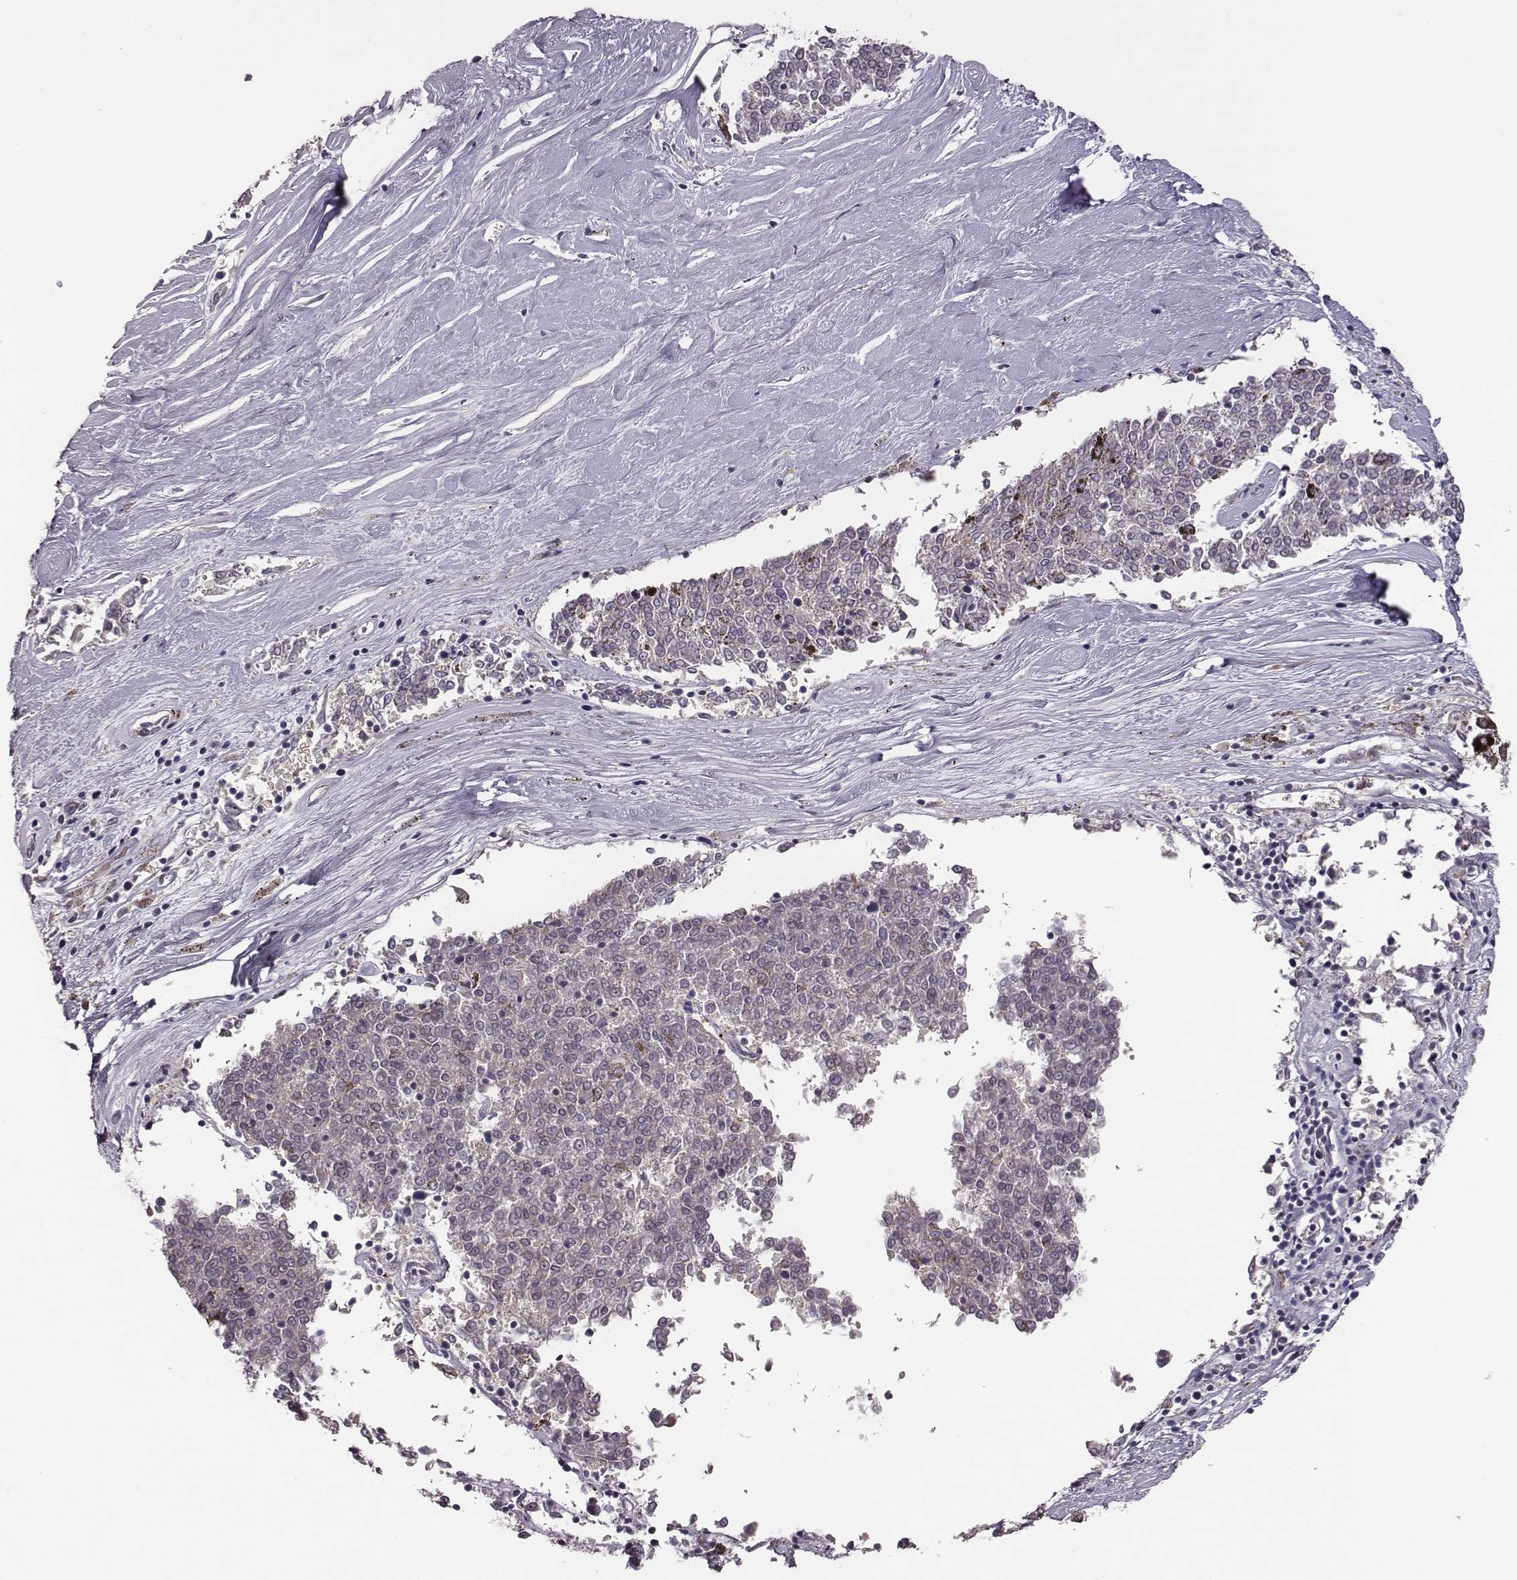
{"staining": {"intensity": "negative", "quantity": "none", "location": "none"}, "tissue": "melanoma", "cell_type": "Tumor cells", "image_type": "cancer", "snomed": [{"axis": "morphology", "description": "Malignant melanoma, NOS"}, {"axis": "topography", "description": "Skin"}], "caption": "This photomicrograph is of malignant melanoma stained with immunohistochemistry (IHC) to label a protein in brown with the nuclei are counter-stained blue. There is no positivity in tumor cells.", "gene": "KMO", "patient": {"sex": "female", "age": 72}}